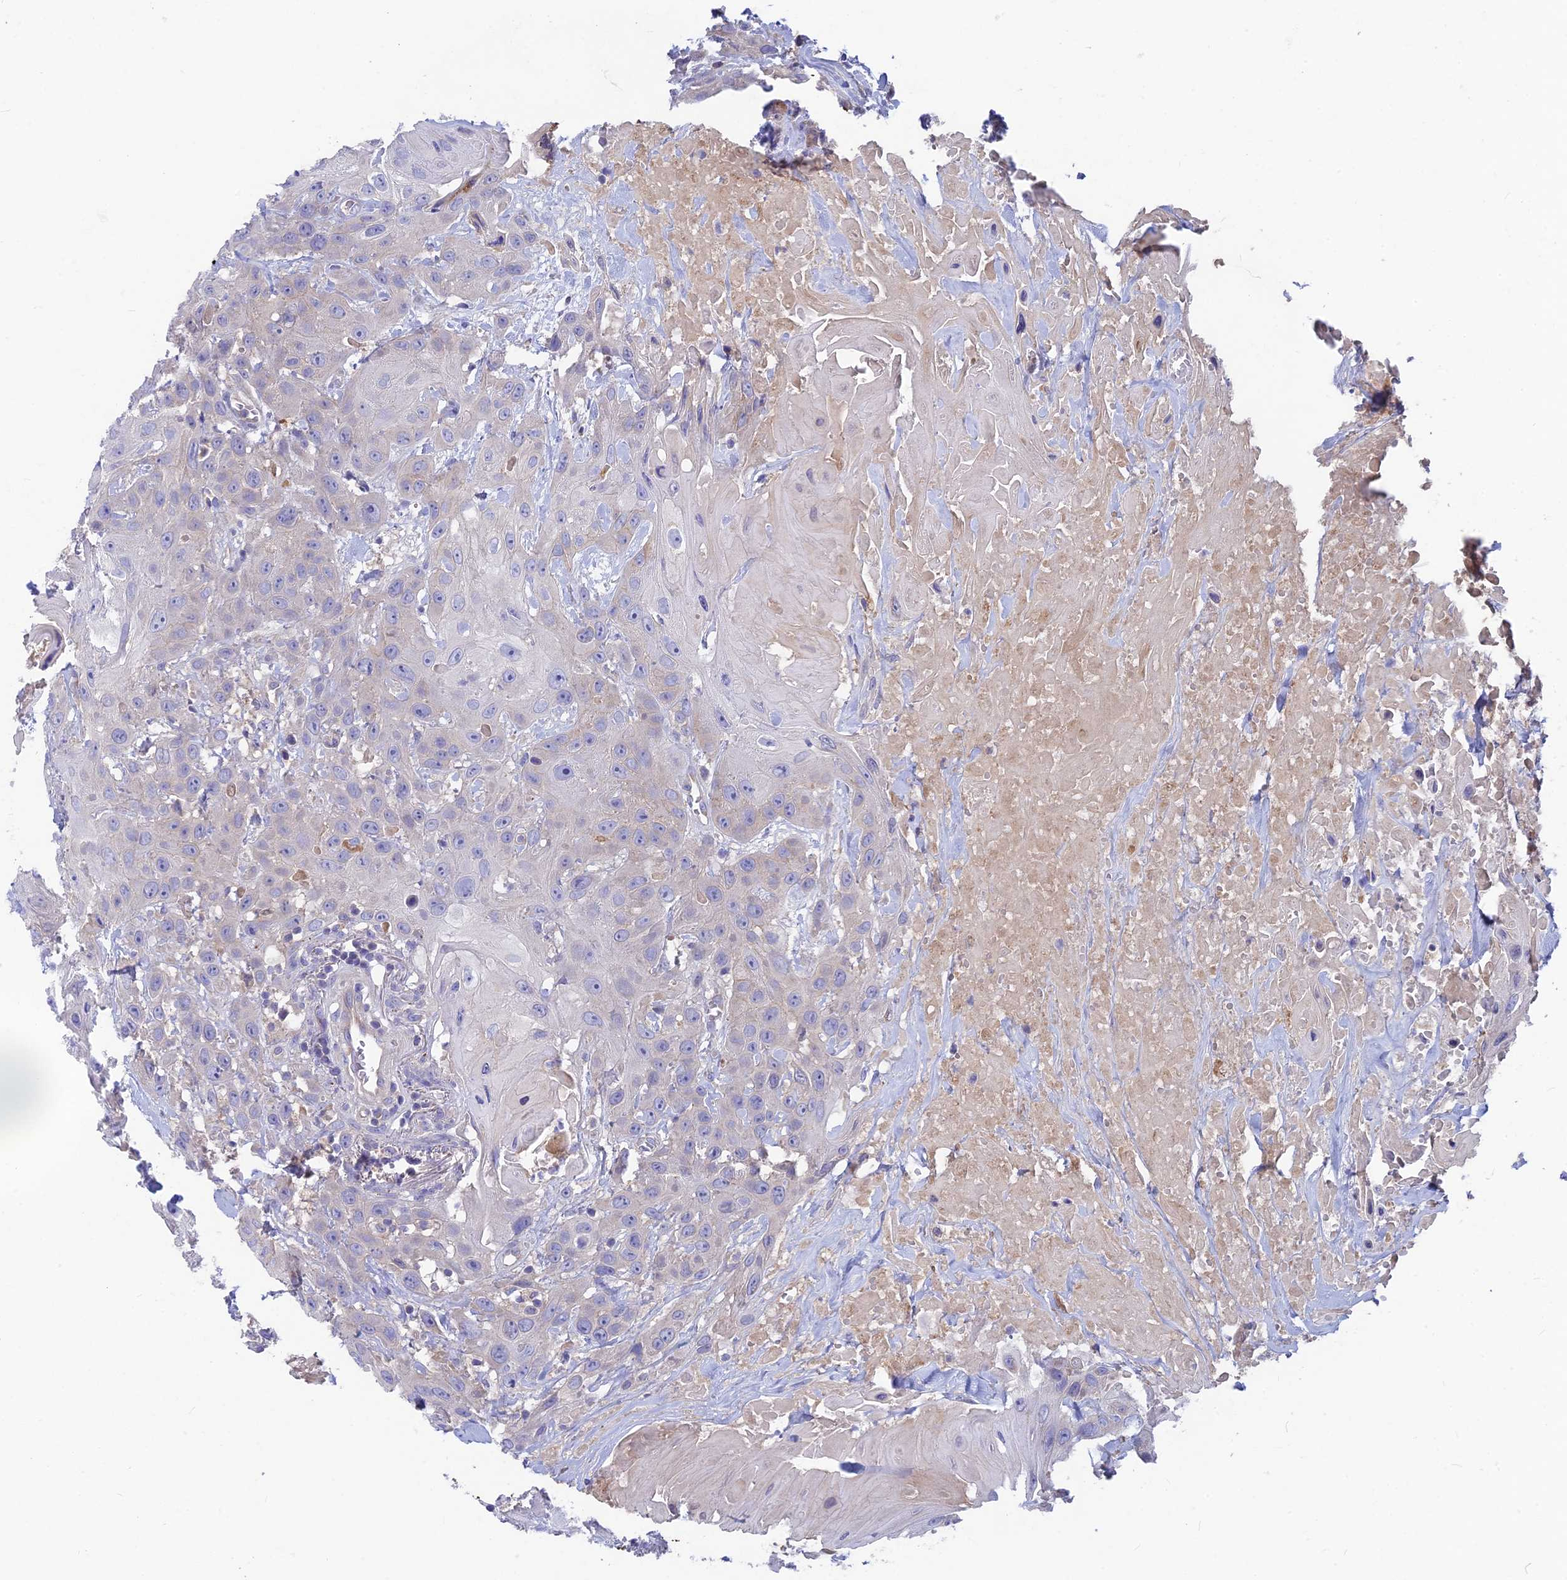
{"staining": {"intensity": "negative", "quantity": "none", "location": "none"}, "tissue": "head and neck cancer", "cell_type": "Tumor cells", "image_type": "cancer", "snomed": [{"axis": "morphology", "description": "Squamous cell carcinoma, NOS"}, {"axis": "topography", "description": "Head-Neck"}], "caption": "Head and neck squamous cell carcinoma was stained to show a protein in brown. There is no significant expression in tumor cells.", "gene": "PZP", "patient": {"sex": "male", "age": 81}}